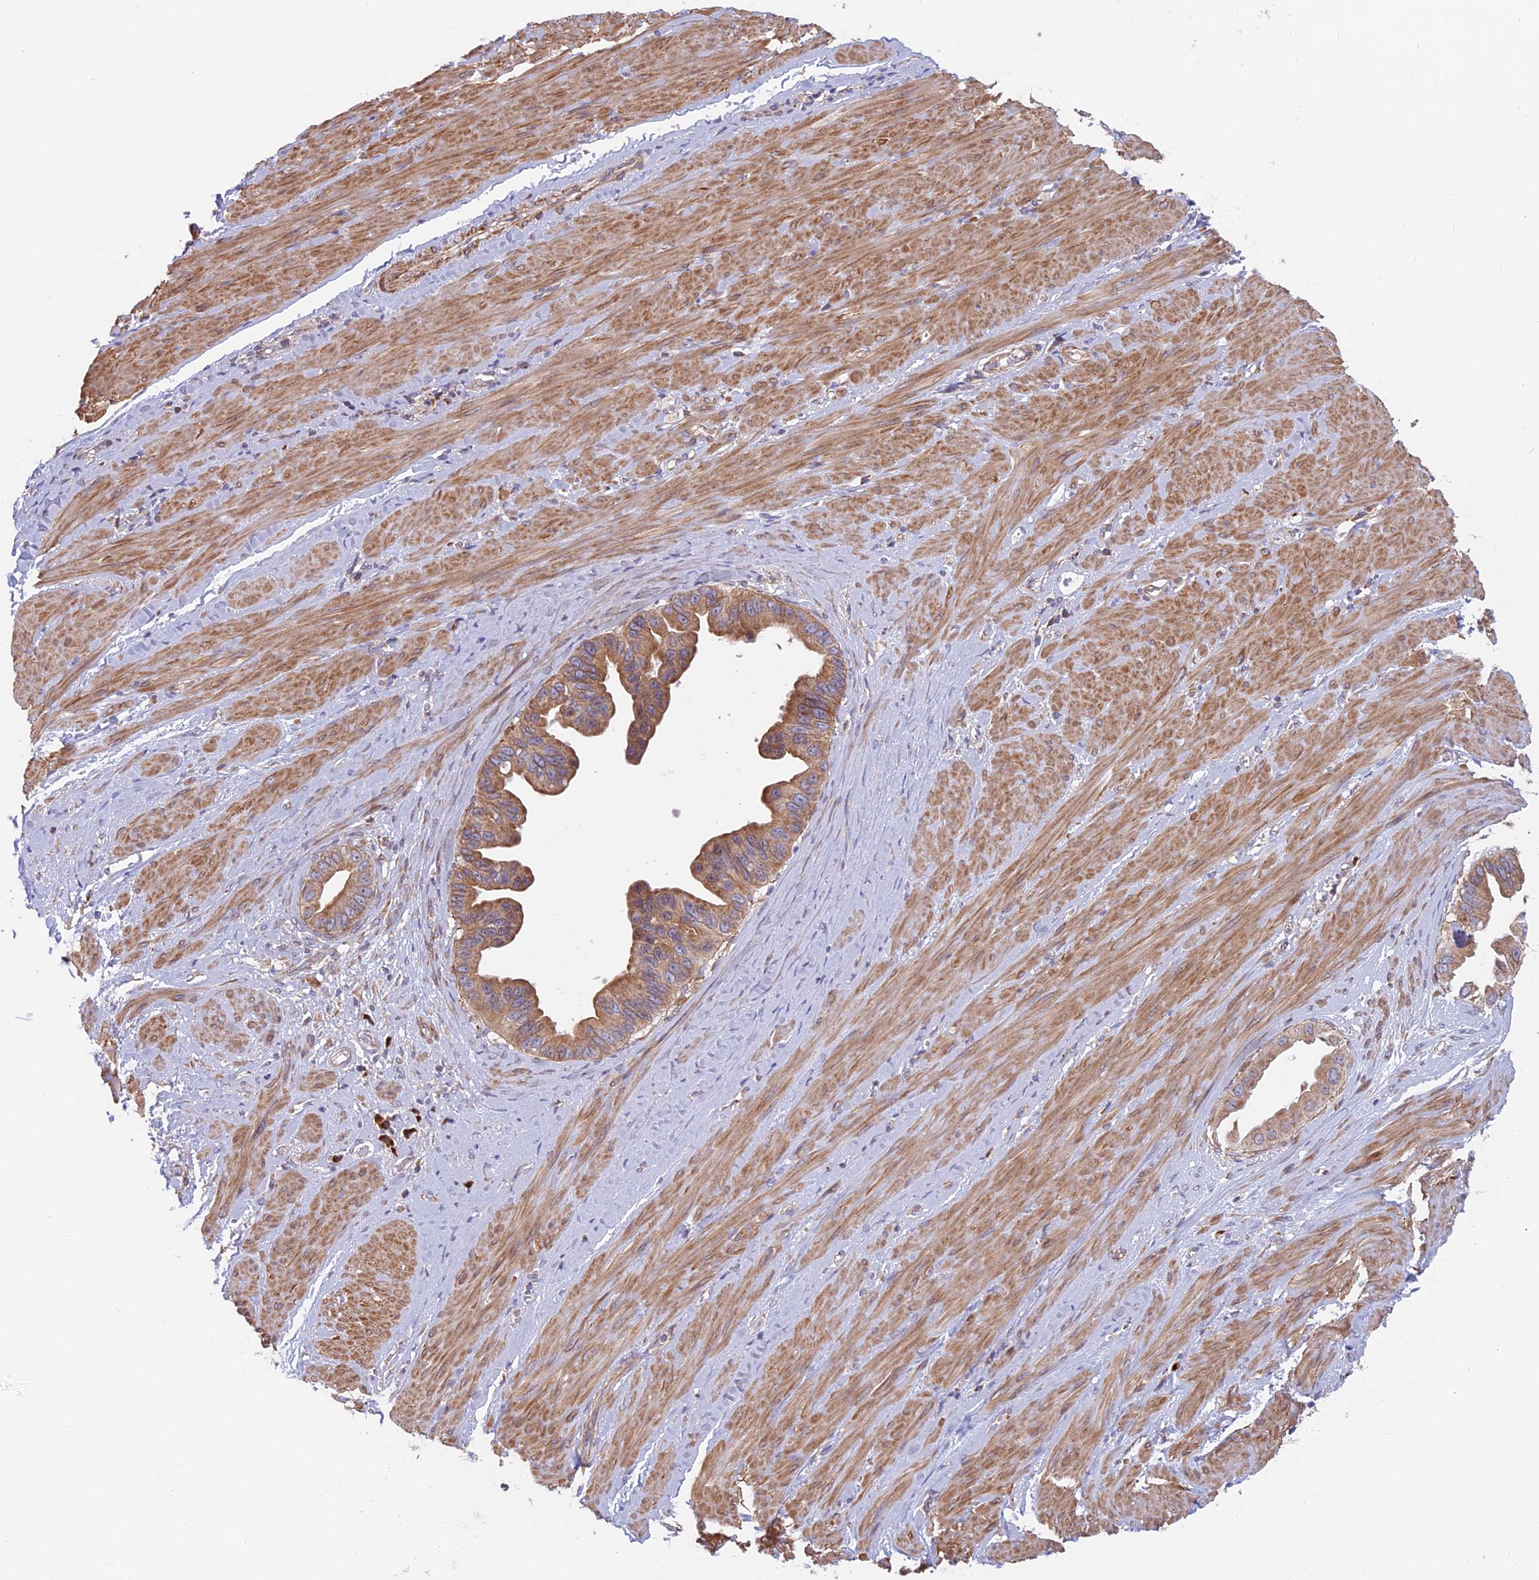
{"staining": {"intensity": "moderate", "quantity": ">75%", "location": "cytoplasmic/membranous"}, "tissue": "pancreatic cancer", "cell_type": "Tumor cells", "image_type": "cancer", "snomed": [{"axis": "morphology", "description": "Adenocarcinoma, NOS"}, {"axis": "topography", "description": "Pancreas"}], "caption": "Immunohistochemical staining of pancreatic cancer reveals medium levels of moderate cytoplasmic/membranous protein positivity in approximately >75% of tumor cells.", "gene": "TBC1D20", "patient": {"sex": "female", "age": 56}}